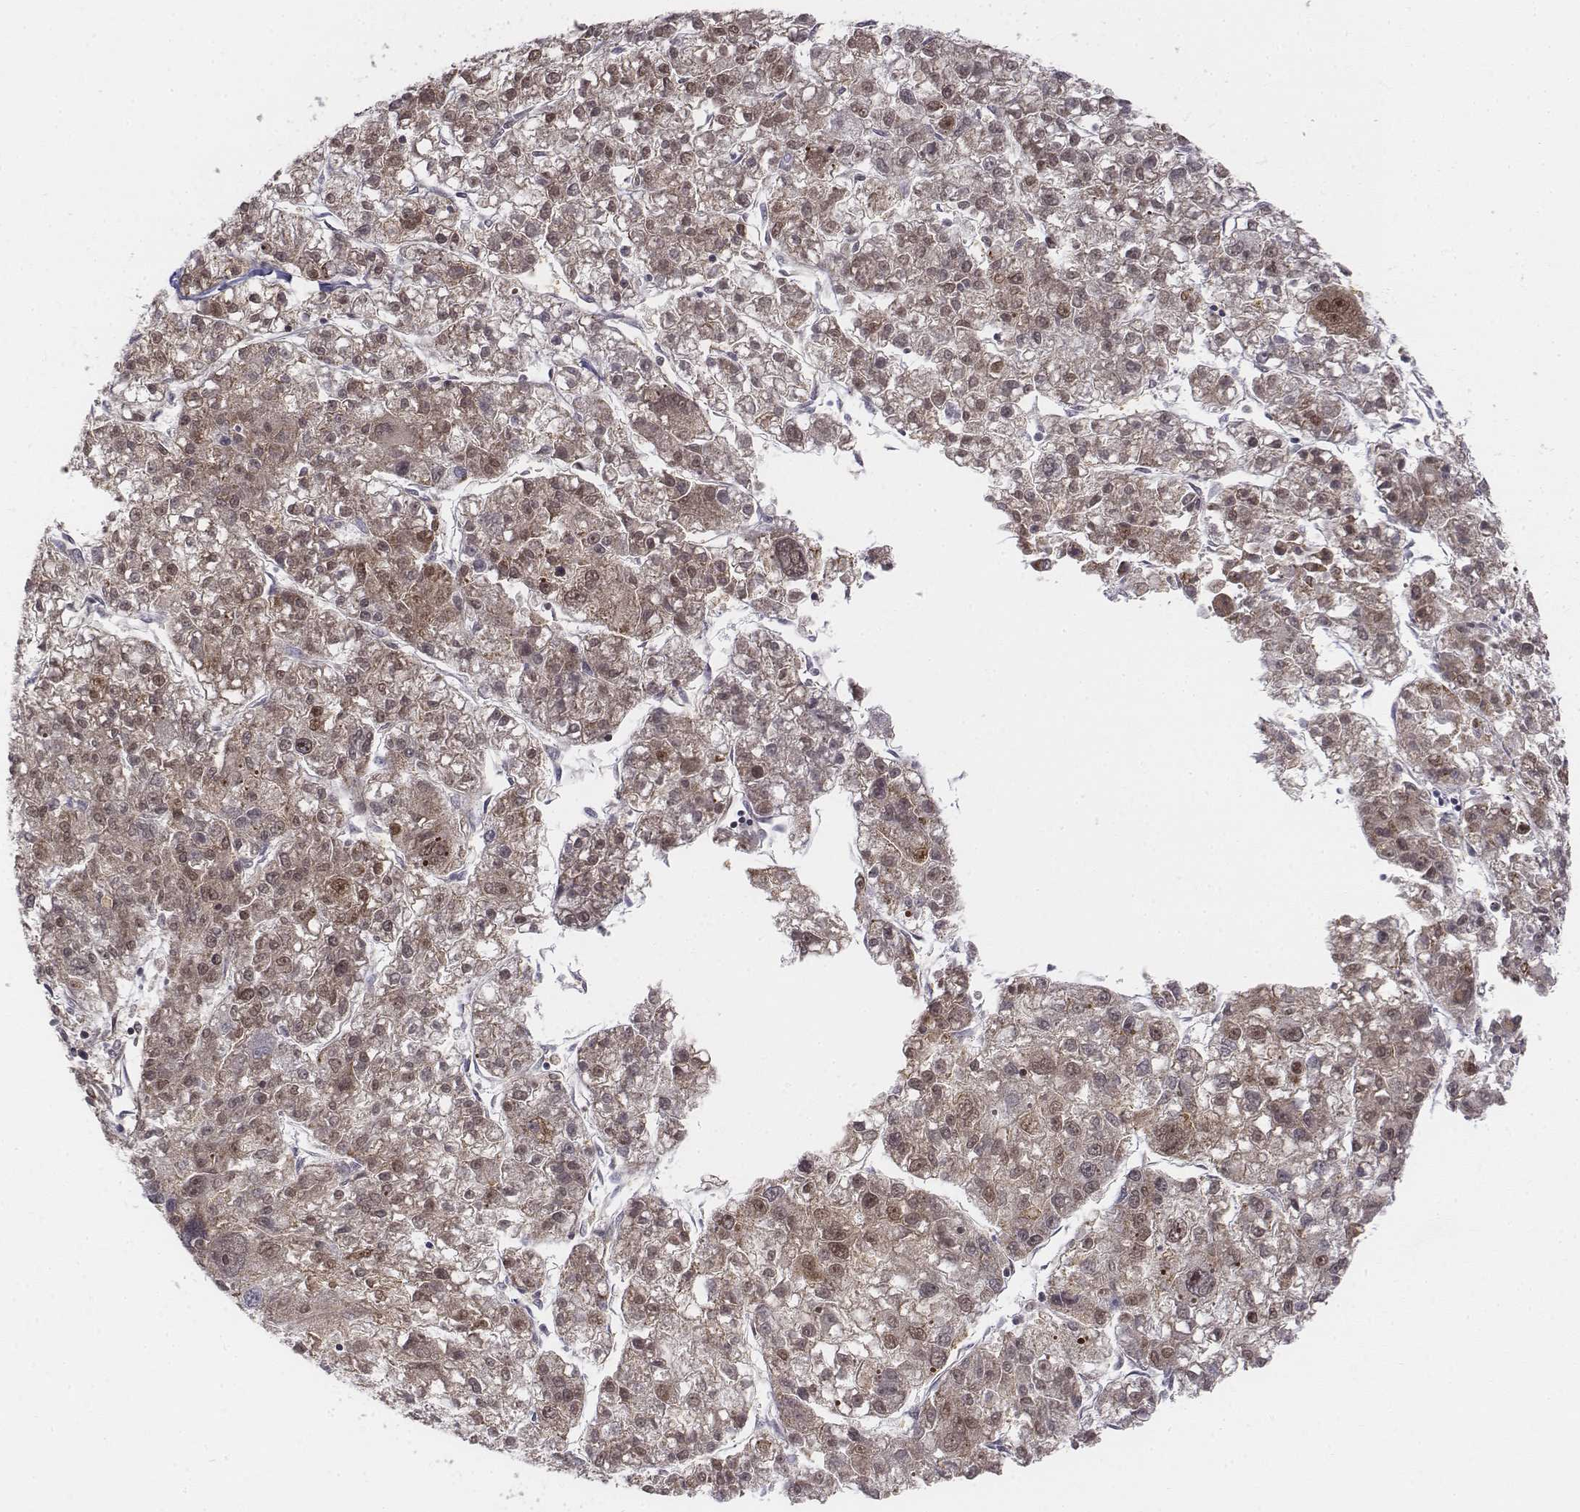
{"staining": {"intensity": "weak", "quantity": "25%-75%", "location": "cytoplasmic/membranous,nuclear"}, "tissue": "liver cancer", "cell_type": "Tumor cells", "image_type": "cancer", "snomed": [{"axis": "morphology", "description": "Carcinoma, Hepatocellular, NOS"}, {"axis": "topography", "description": "Liver"}], "caption": "Liver cancer (hepatocellular carcinoma) was stained to show a protein in brown. There is low levels of weak cytoplasmic/membranous and nuclear staining in approximately 25%-75% of tumor cells.", "gene": "ZFYVE19", "patient": {"sex": "male", "age": 56}}